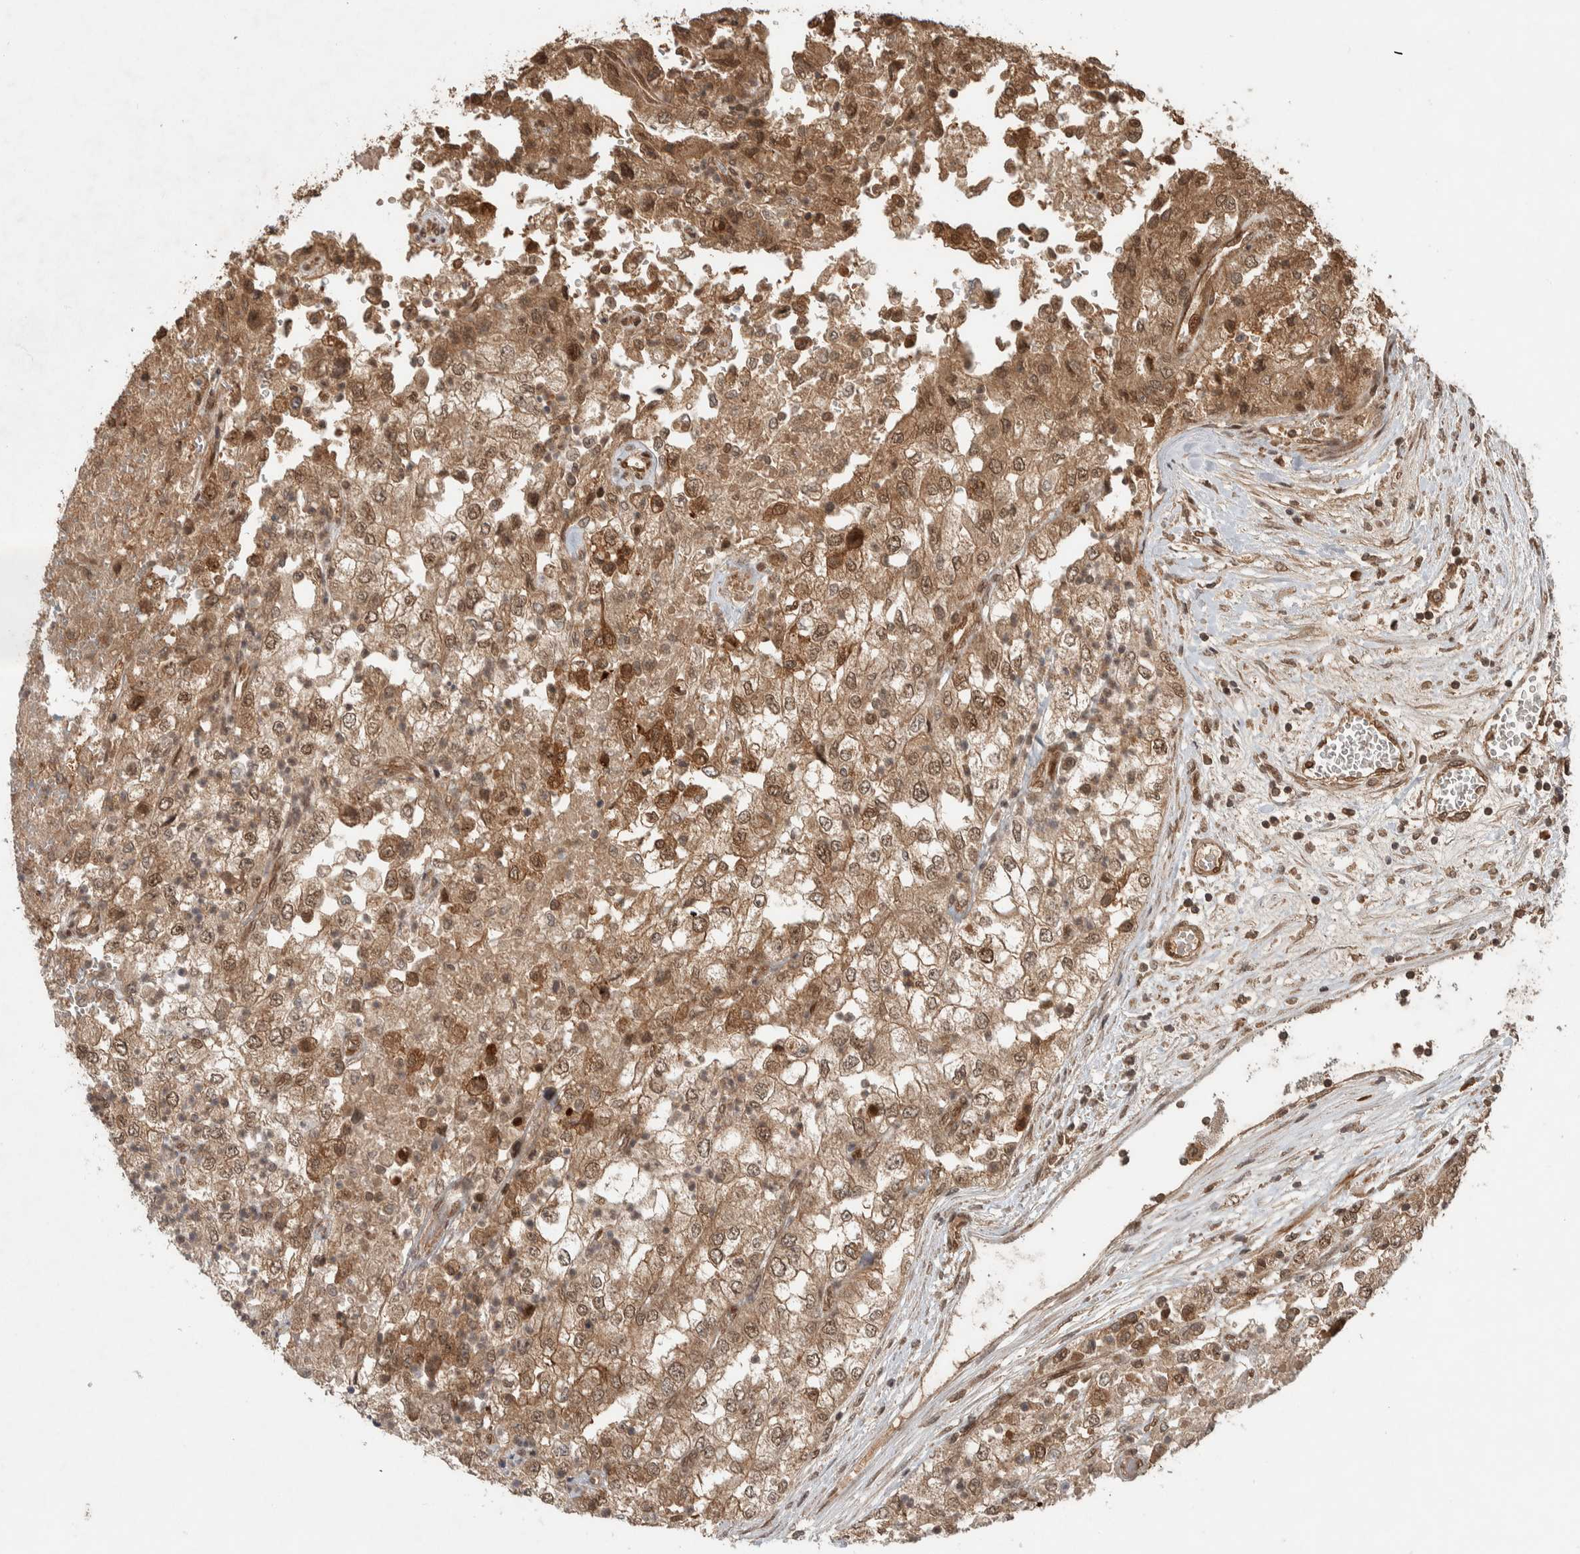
{"staining": {"intensity": "moderate", "quantity": ">75%", "location": "cytoplasmic/membranous,nuclear"}, "tissue": "renal cancer", "cell_type": "Tumor cells", "image_type": "cancer", "snomed": [{"axis": "morphology", "description": "Adenocarcinoma, NOS"}, {"axis": "topography", "description": "Kidney"}], "caption": "Moderate cytoplasmic/membranous and nuclear expression for a protein is present in approximately >75% of tumor cells of renal cancer (adenocarcinoma) using immunohistochemistry.", "gene": "CNTROB", "patient": {"sex": "female", "age": 54}}